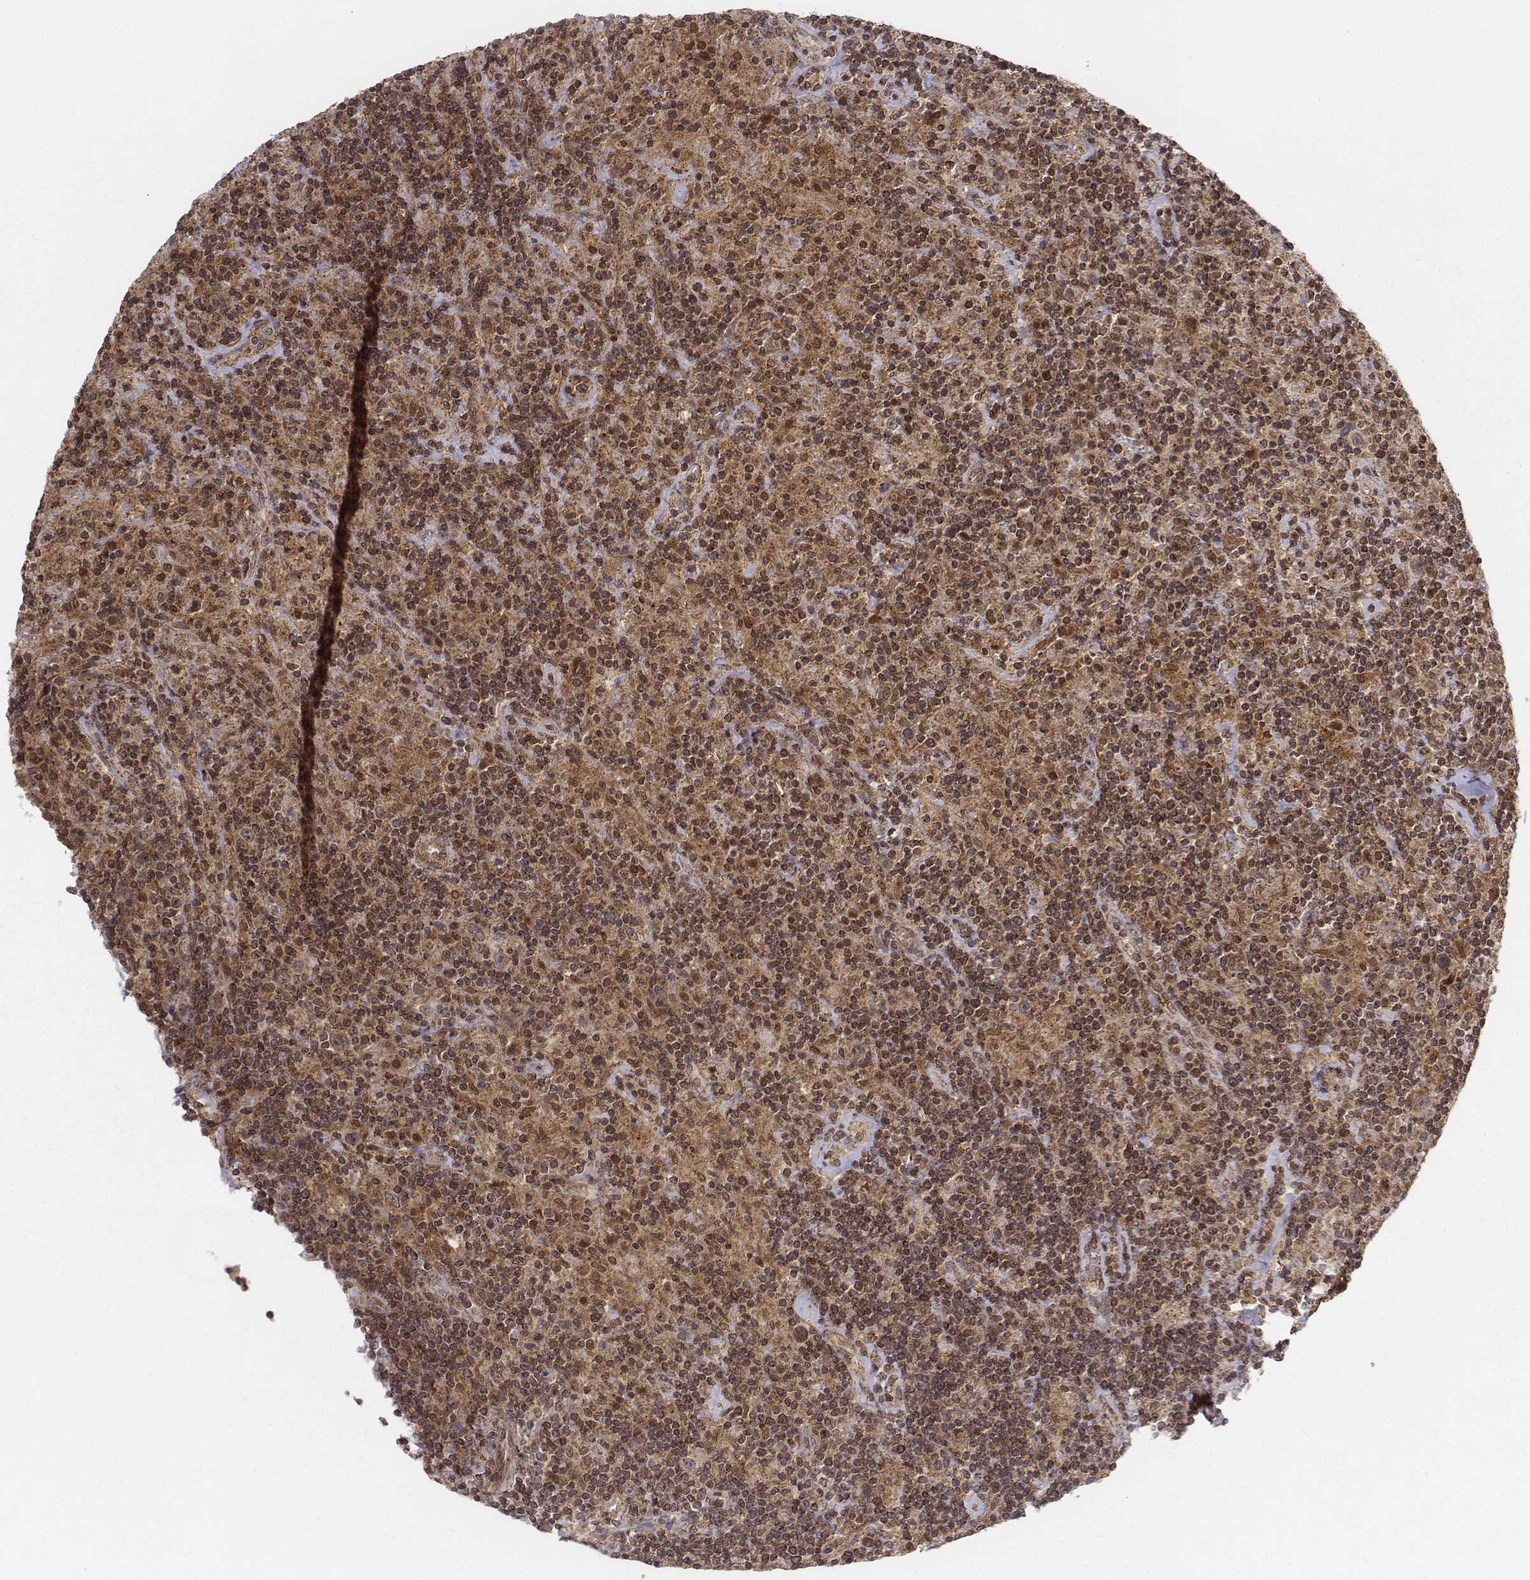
{"staining": {"intensity": "moderate", "quantity": ">75%", "location": "cytoplasmic/membranous"}, "tissue": "lymphoma", "cell_type": "Tumor cells", "image_type": "cancer", "snomed": [{"axis": "morphology", "description": "Hodgkin's disease, NOS"}, {"axis": "topography", "description": "Lymph node"}], "caption": "An IHC micrograph of tumor tissue is shown. Protein staining in brown labels moderate cytoplasmic/membranous positivity in Hodgkin's disease within tumor cells.", "gene": "ZFYVE19", "patient": {"sex": "male", "age": 70}}